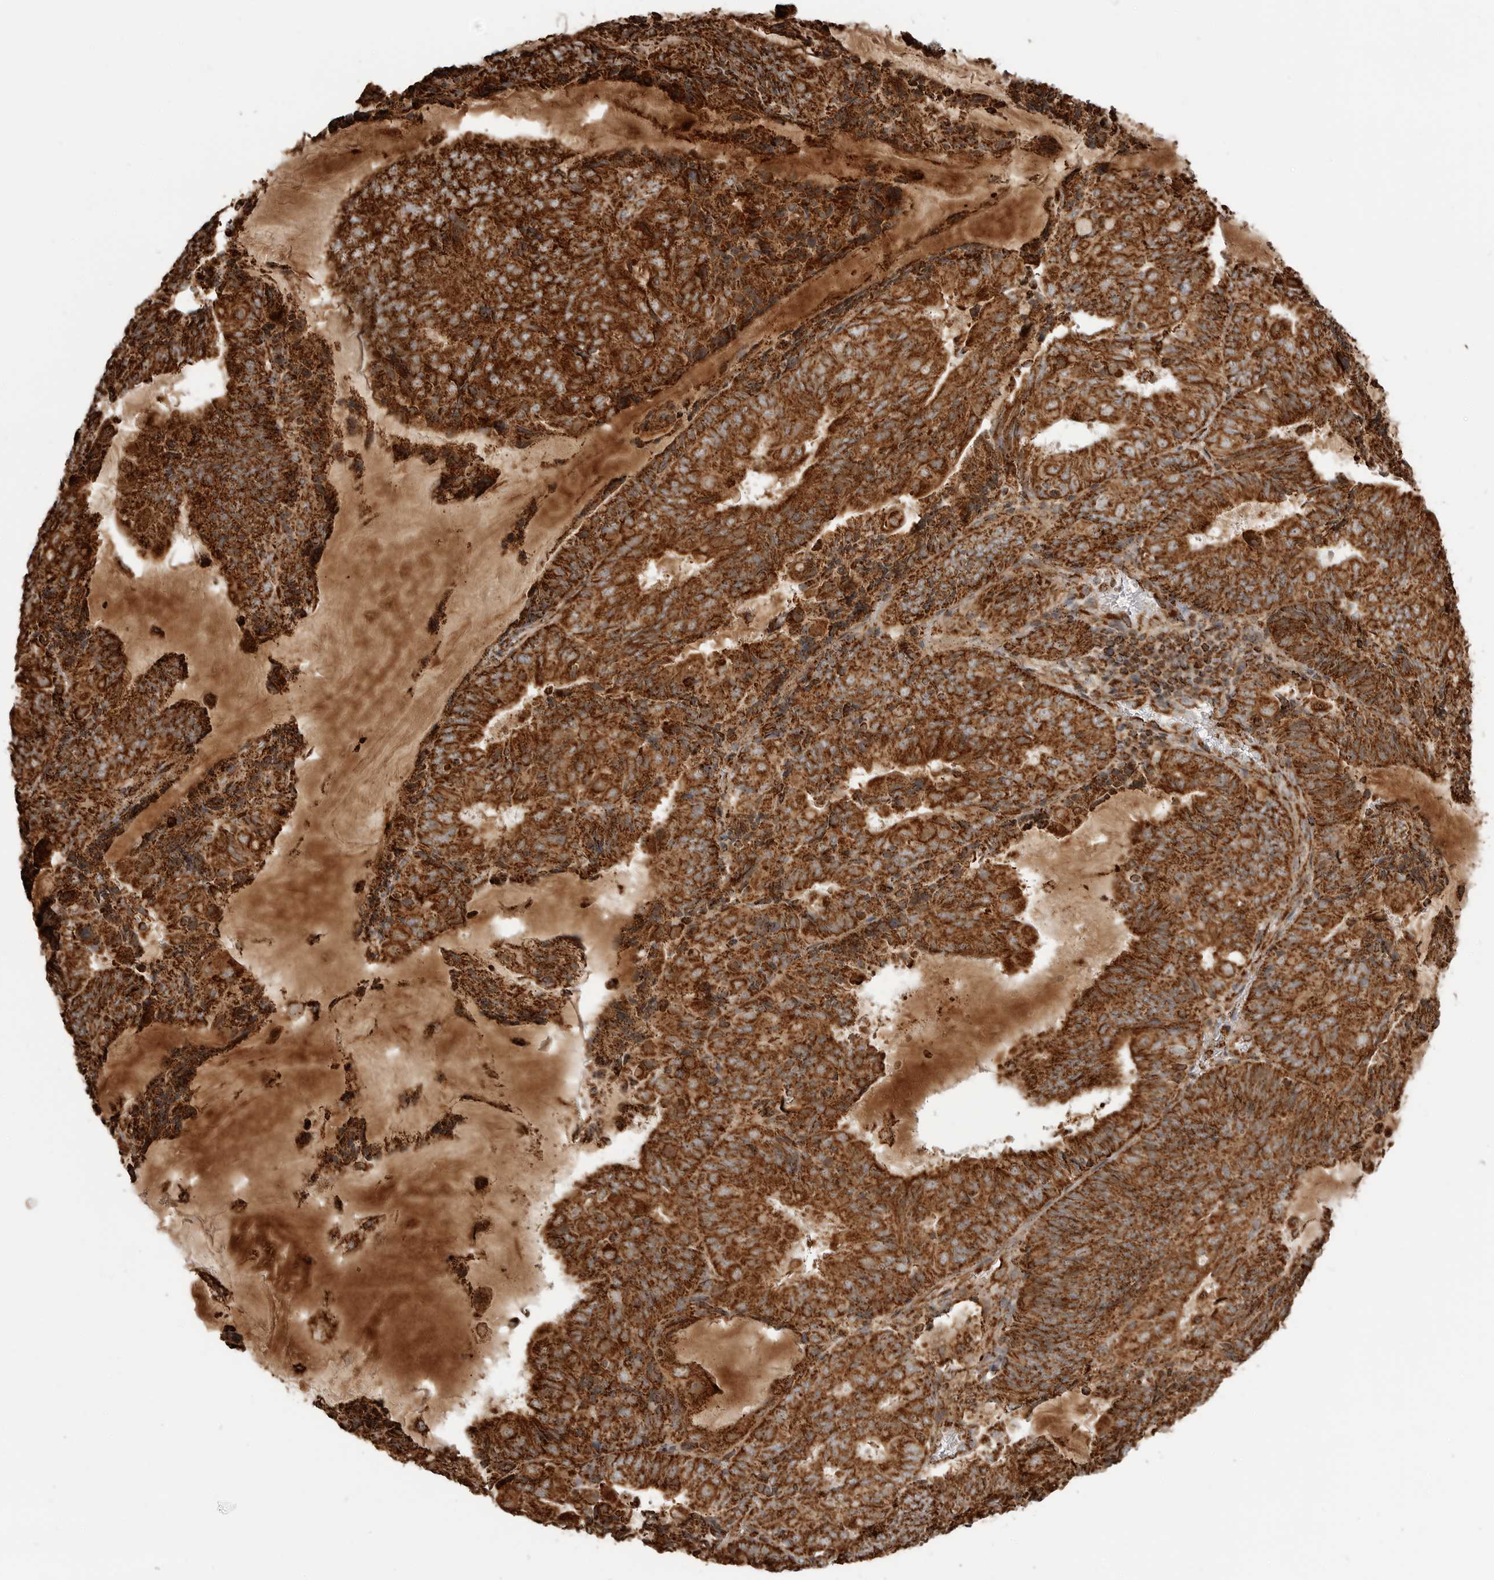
{"staining": {"intensity": "strong", "quantity": ">75%", "location": "cytoplasmic/membranous"}, "tissue": "endometrial cancer", "cell_type": "Tumor cells", "image_type": "cancer", "snomed": [{"axis": "morphology", "description": "Adenocarcinoma, NOS"}, {"axis": "topography", "description": "Endometrium"}], "caption": "There is high levels of strong cytoplasmic/membranous positivity in tumor cells of endometrial adenocarcinoma, as demonstrated by immunohistochemical staining (brown color).", "gene": "BMP2K", "patient": {"sex": "female", "age": 81}}